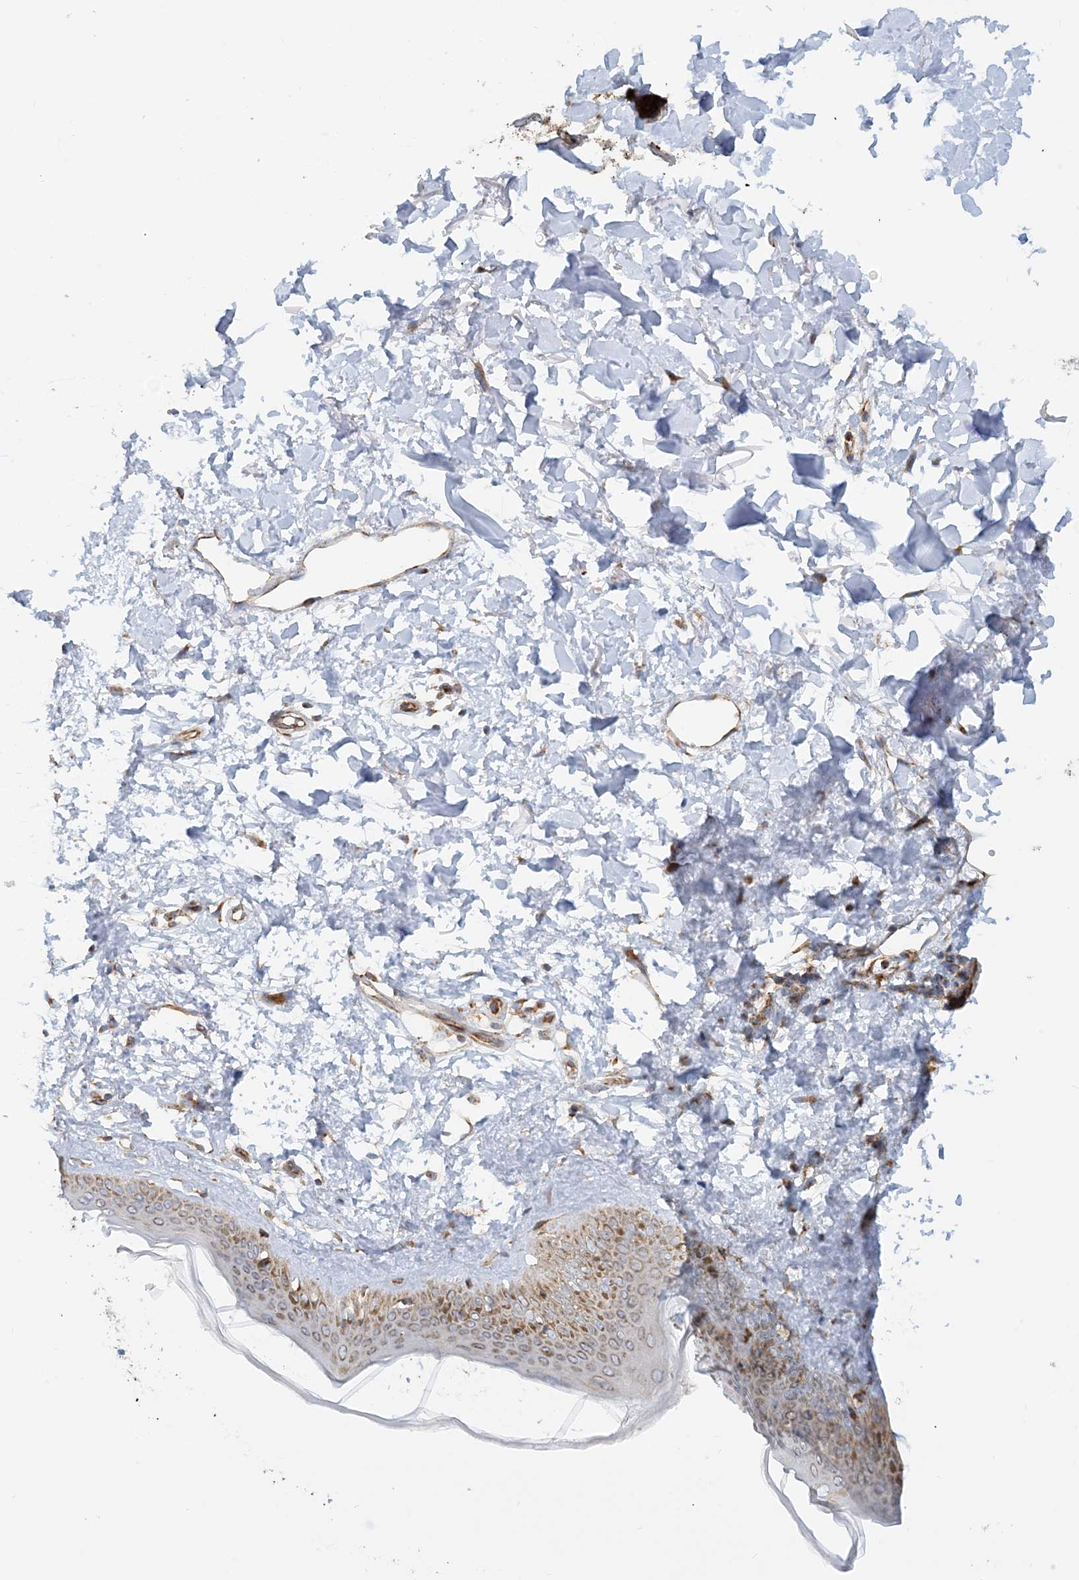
{"staining": {"intensity": "moderate", "quantity": ">75%", "location": "cytoplasmic/membranous"}, "tissue": "skin", "cell_type": "Fibroblasts", "image_type": "normal", "snomed": [{"axis": "morphology", "description": "Normal tissue, NOS"}, {"axis": "topography", "description": "Skin"}], "caption": "Immunohistochemical staining of unremarkable human skin displays >75% levels of moderate cytoplasmic/membranous protein positivity in approximately >75% of fibroblasts. (brown staining indicates protein expression, while blue staining denotes nuclei).", "gene": "COA3", "patient": {"sex": "female", "age": 58}}